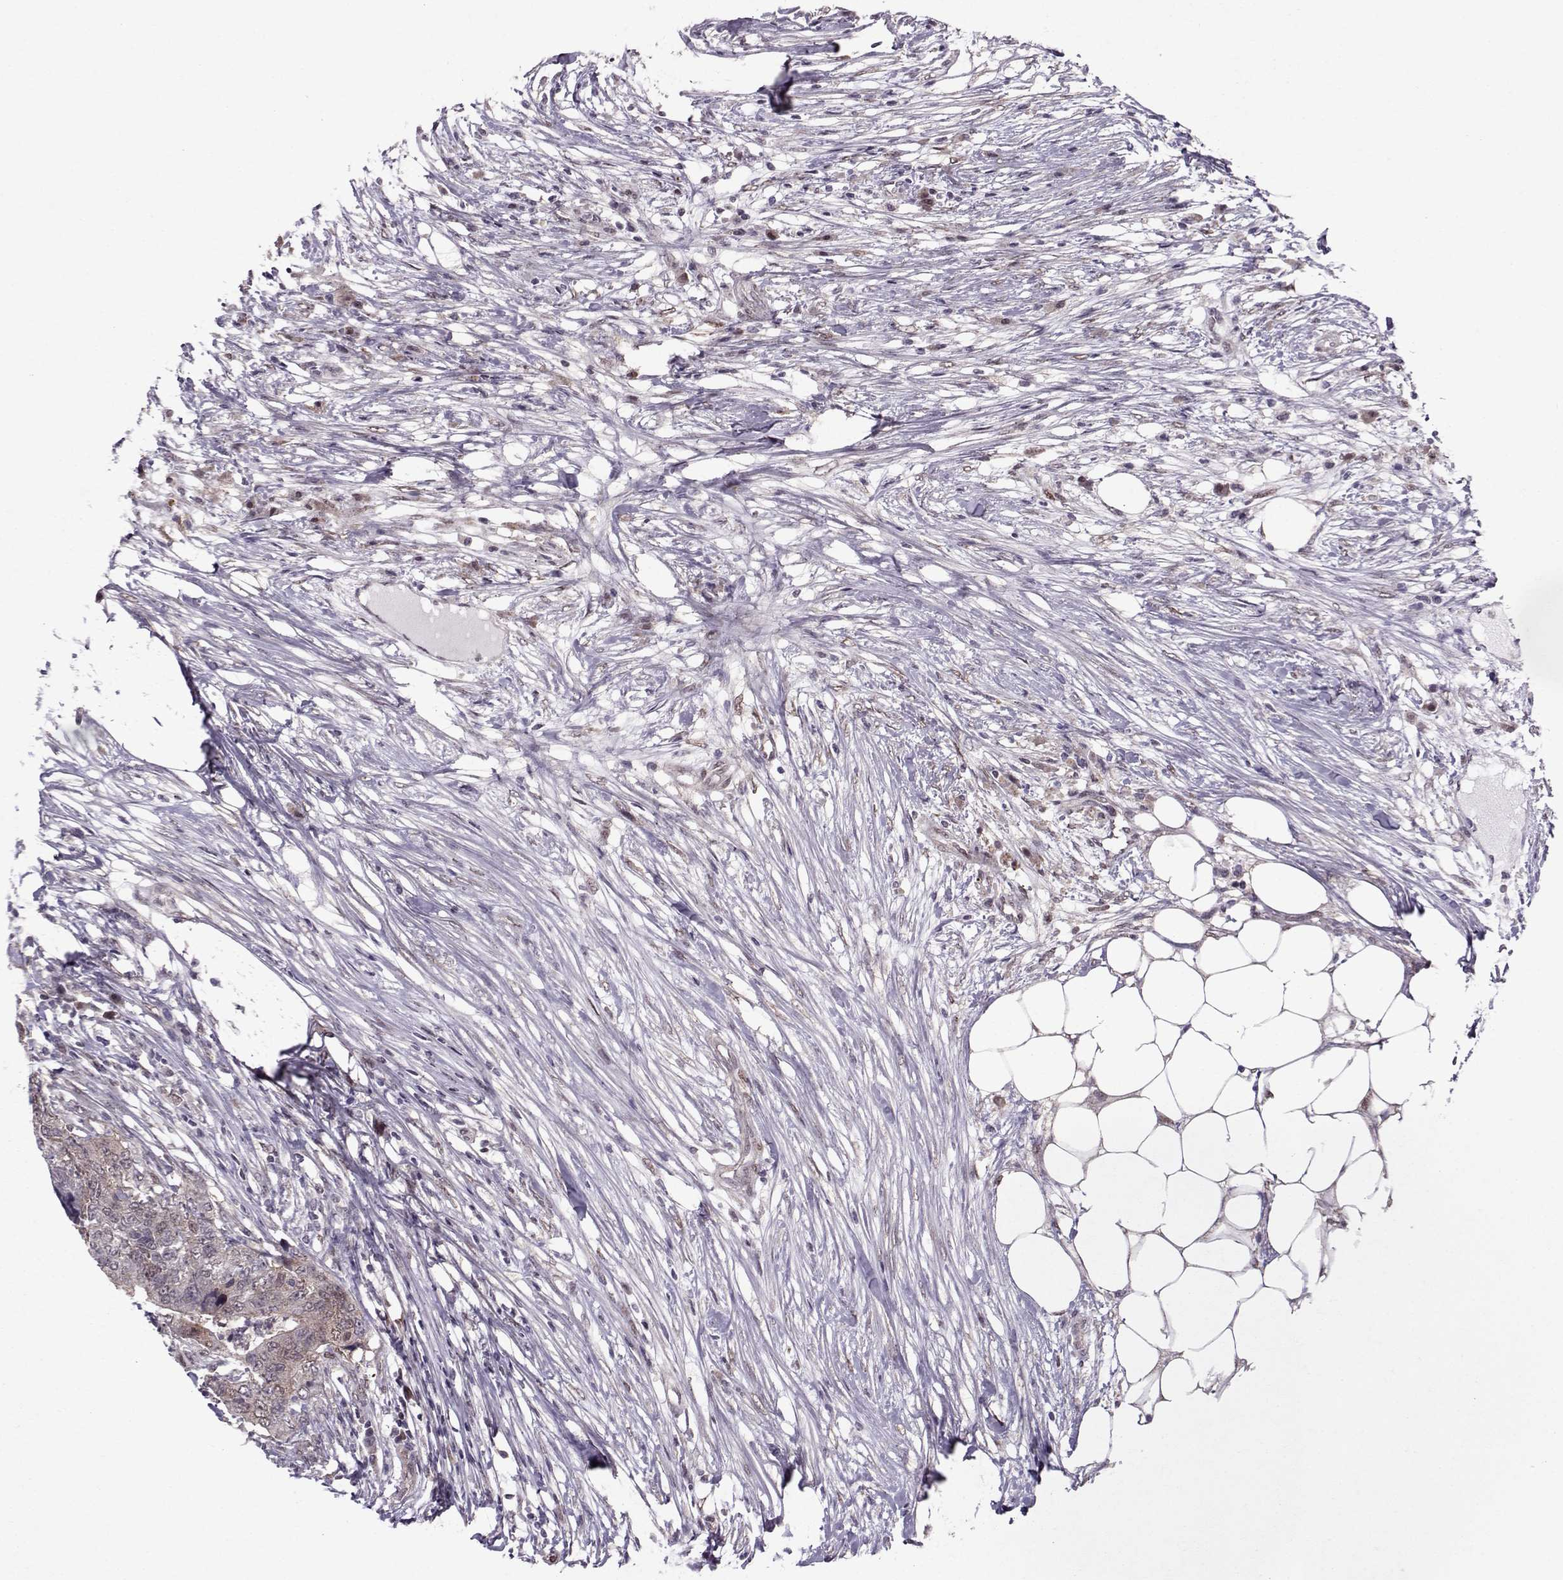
{"staining": {"intensity": "weak", "quantity": "<25%", "location": "nuclear"}, "tissue": "colorectal cancer", "cell_type": "Tumor cells", "image_type": "cancer", "snomed": [{"axis": "morphology", "description": "Adenocarcinoma, NOS"}, {"axis": "topography", "description": "Colon"}], "caption": "Human colorectal adenocarcinoma stained for a protein using immunohistochemistry (IHC) reveals no staining in tumor cells.", "gene": "CDK4", "patient": {"sex": "female", "age": 48}}